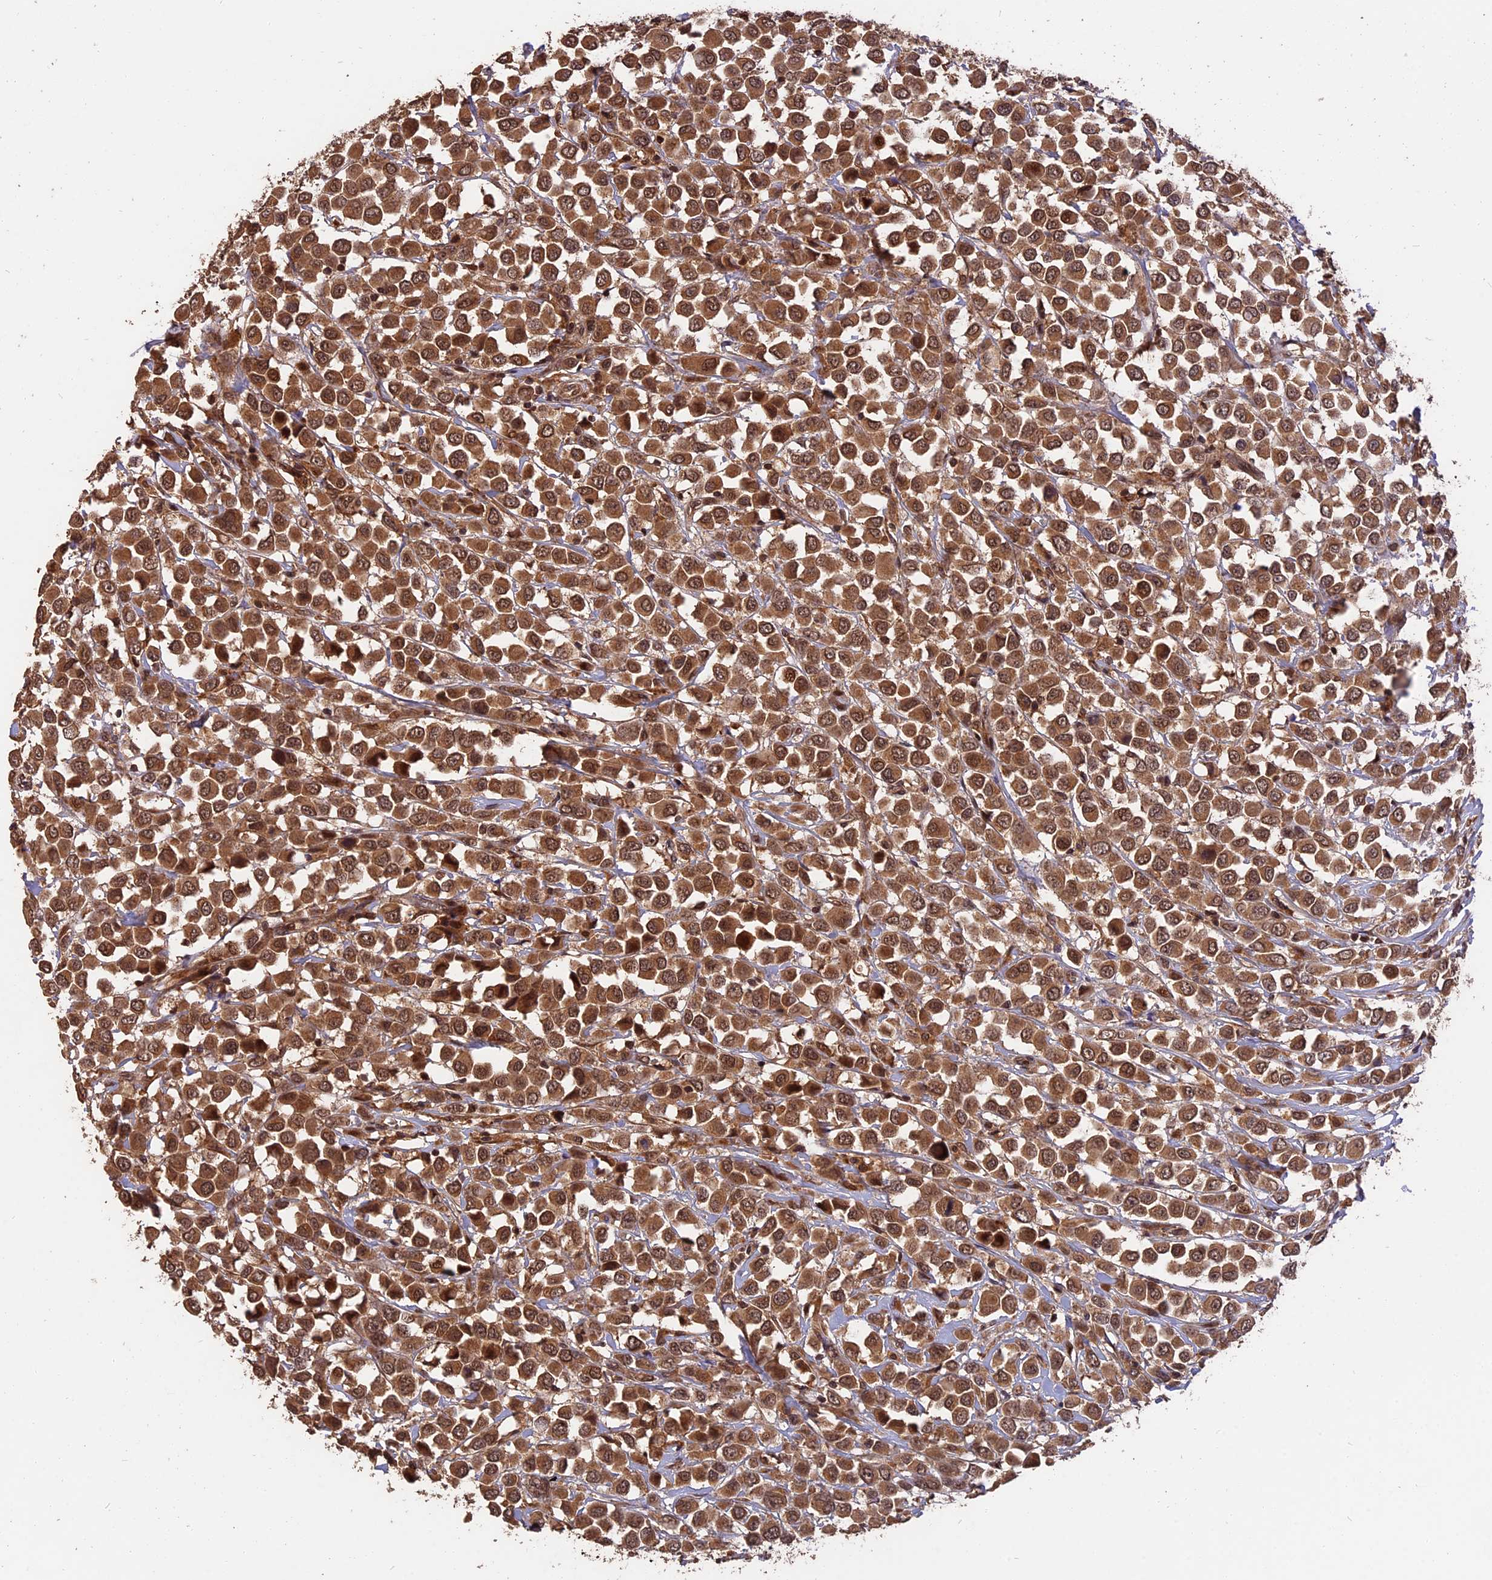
{"staining": {"intensity": "moderate", "quantity": ">75%", "location": "cytoplasmic/membranous,nuclear"}, "tissue": "breast cancer", "cell_type": "Tumor cells", "image_type": "cancer", "snomed": [{"axis": "morphology", "description": "Duct carcinoma"}, {"axis": "topography", "description": "Breast"}], "caption": "Approximately >75% of tumor cells in human breast cancer exhibit moderate cytoplasmic/membranous and nuclear protein positivity as visualized by brown immunohistochemical staining.", "gene": "ESCO1", "patient": {"sex": "female", "age": 61}}